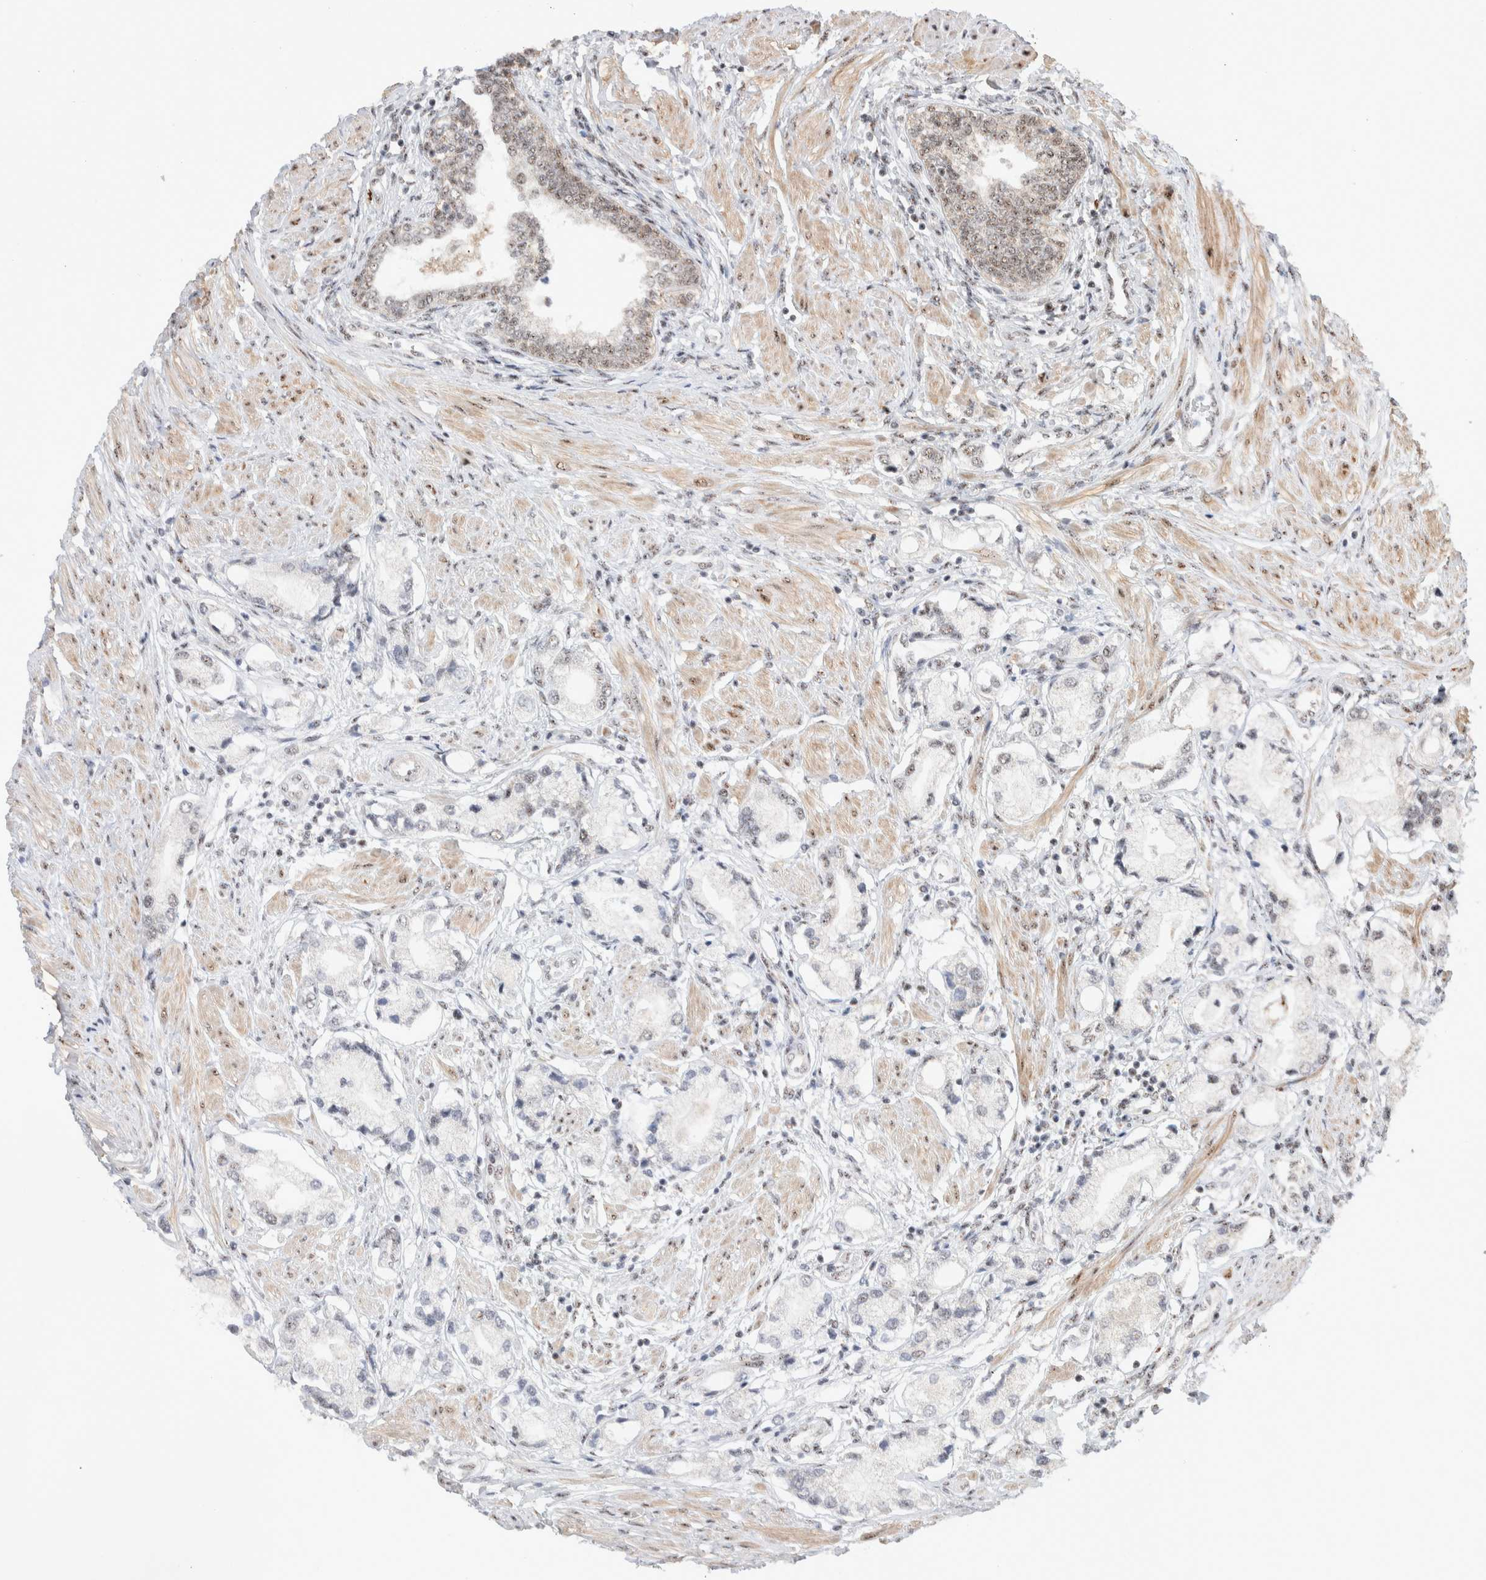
{"staining": {"intensity": "weak", "quantity": "25%-75%", "location": "nuclear"}, "tissue": "prostate cancer", "cell_type": "Tumor cells", "image_type": "cancer", "snomed": [{"axis": "morphology", "description": "Adenocarcinoma, Low grade"}, {"axis": "topography", "description": "Prostate"}], "caption": "The micrograph exhibits staining of low-grade adenocarcinoma (prostate), revealing weak nuclear protein expression (brown color) within tumor cells.", "gene": "ZNF695", "patient": {"sex": "male", "age": 71}}